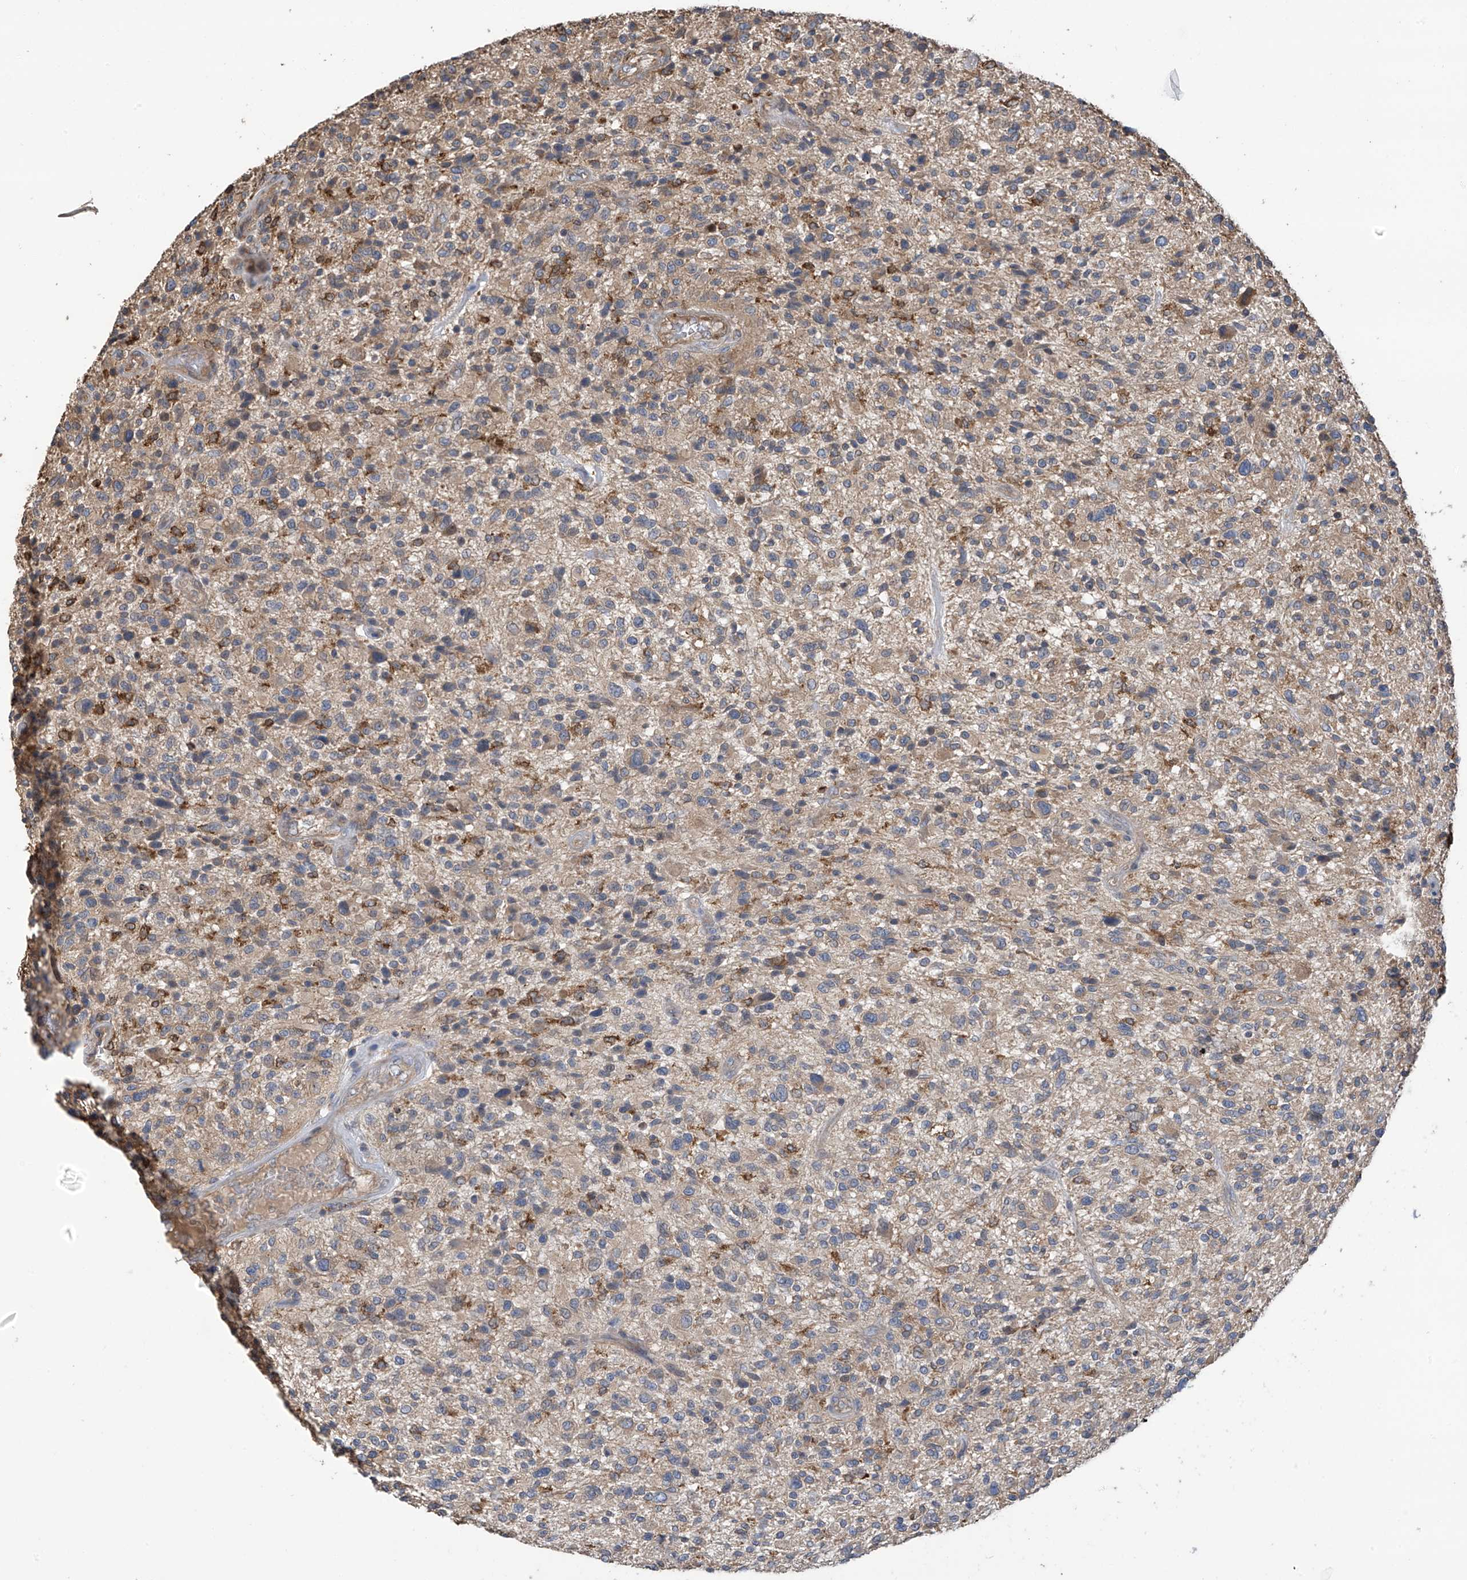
{"staining": {"intensity": "weak", "quantity": "<25%", "location": "cytoplasmic/membranous"}, "tissue": "glioma", "cell_type": "Tumor cells", "image_type": "cancer", "snomed": [{"axis": "morphology", "description": "Glioma, malignant, High grade"}, {"axis": "topography", "description": "Brain"}], "caption": "Tumor cells show no significant protein staining in malignant glioma (high-grade).", "gene": "PHACTR4", "patient": {"sex": "male", "age": 47}}